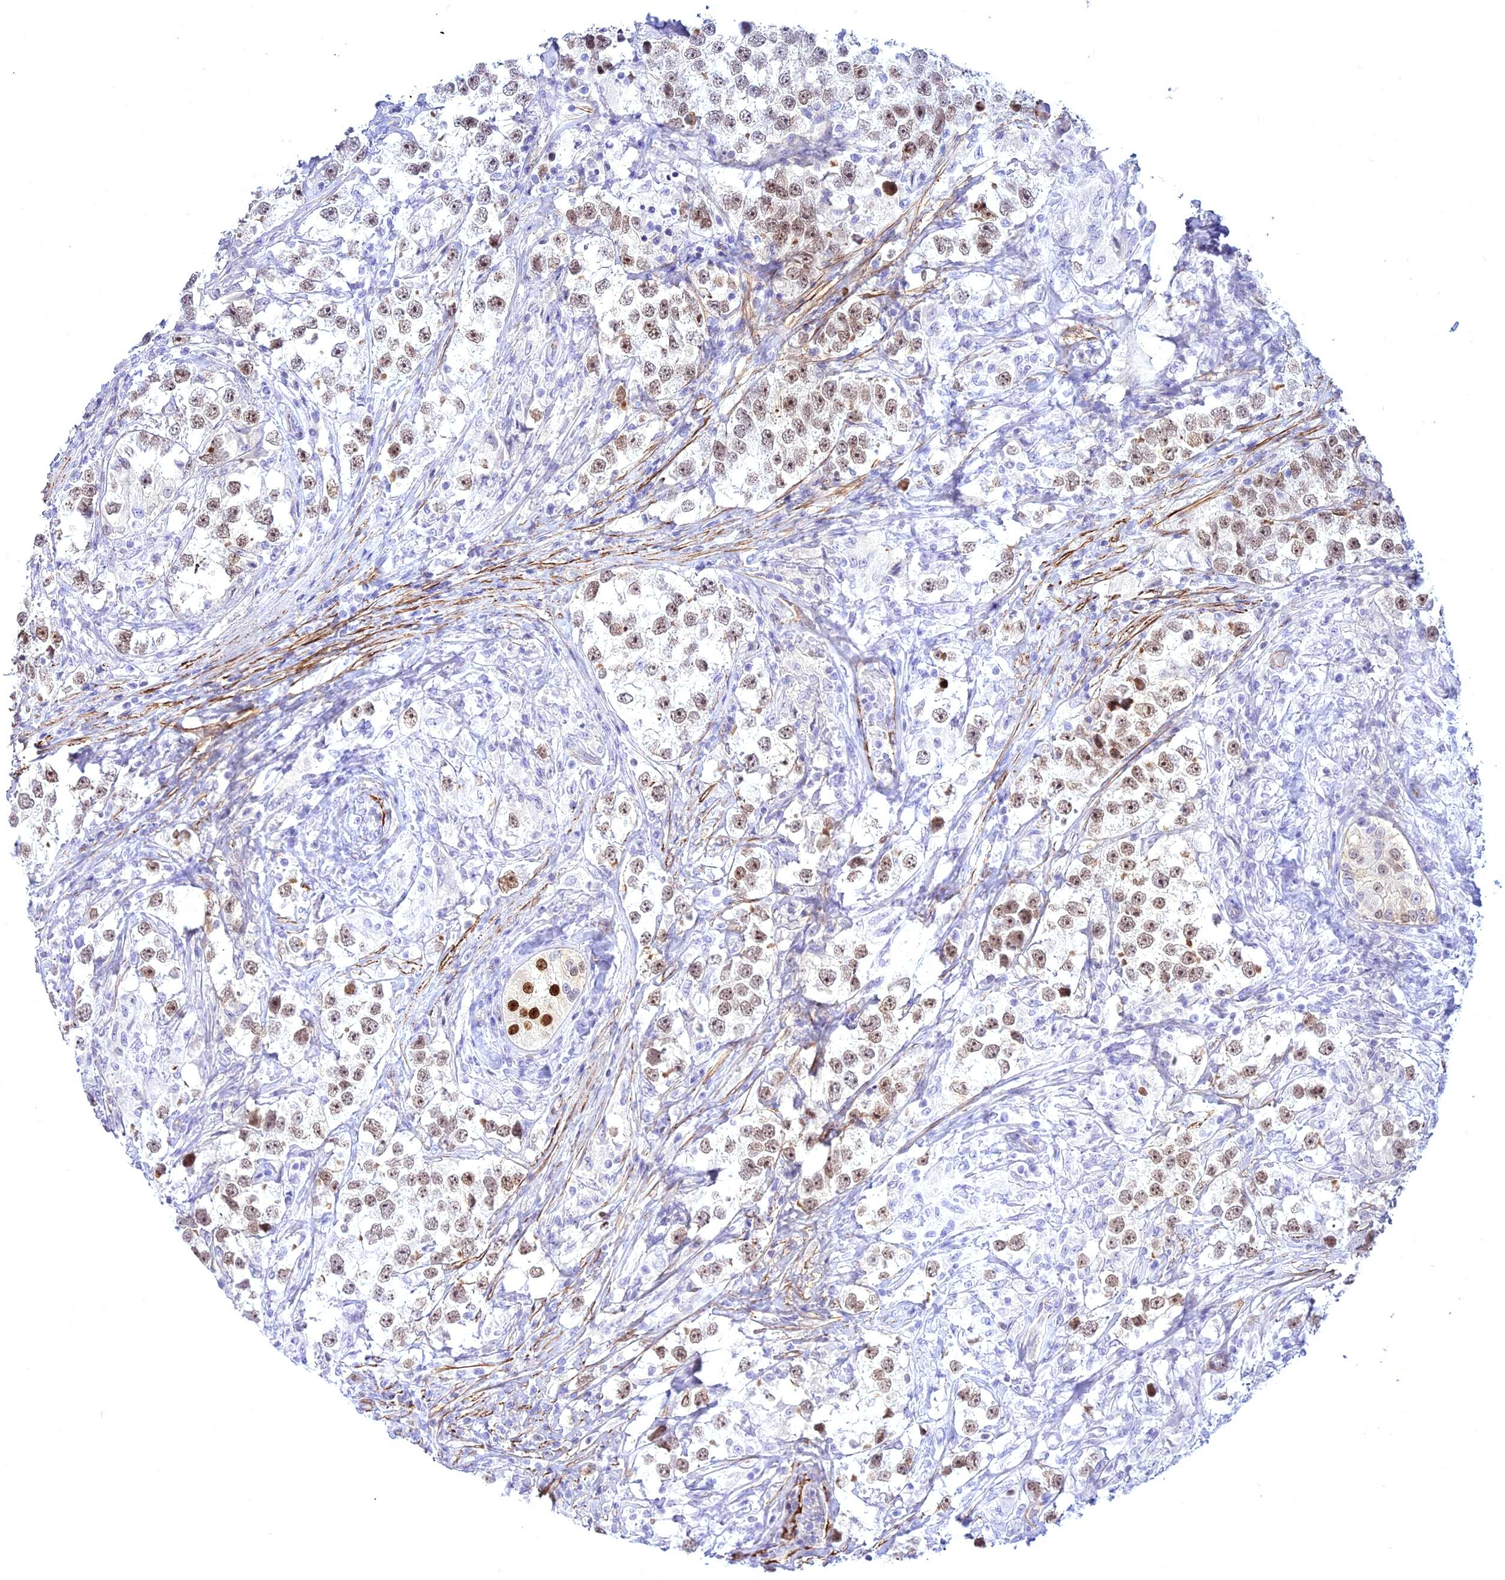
{"staining": {"intensity": "weak", "quantity": ">75%", "location": "nuclear"}, "tissue": "testis cancer", "cell_type": "Tumor cells", "image_type": "cancer", "snomed": [{"axis": "morphology", "description": "Seminoma, NOS"}, {"axis": "topography", "description": "Testis"}], "caption": "Weak nuclear expression is identified in about >75% of tumor cells in seminoma (testis).", "gene": "CENPV", "patient": {"sex": "male", "age": 46}}